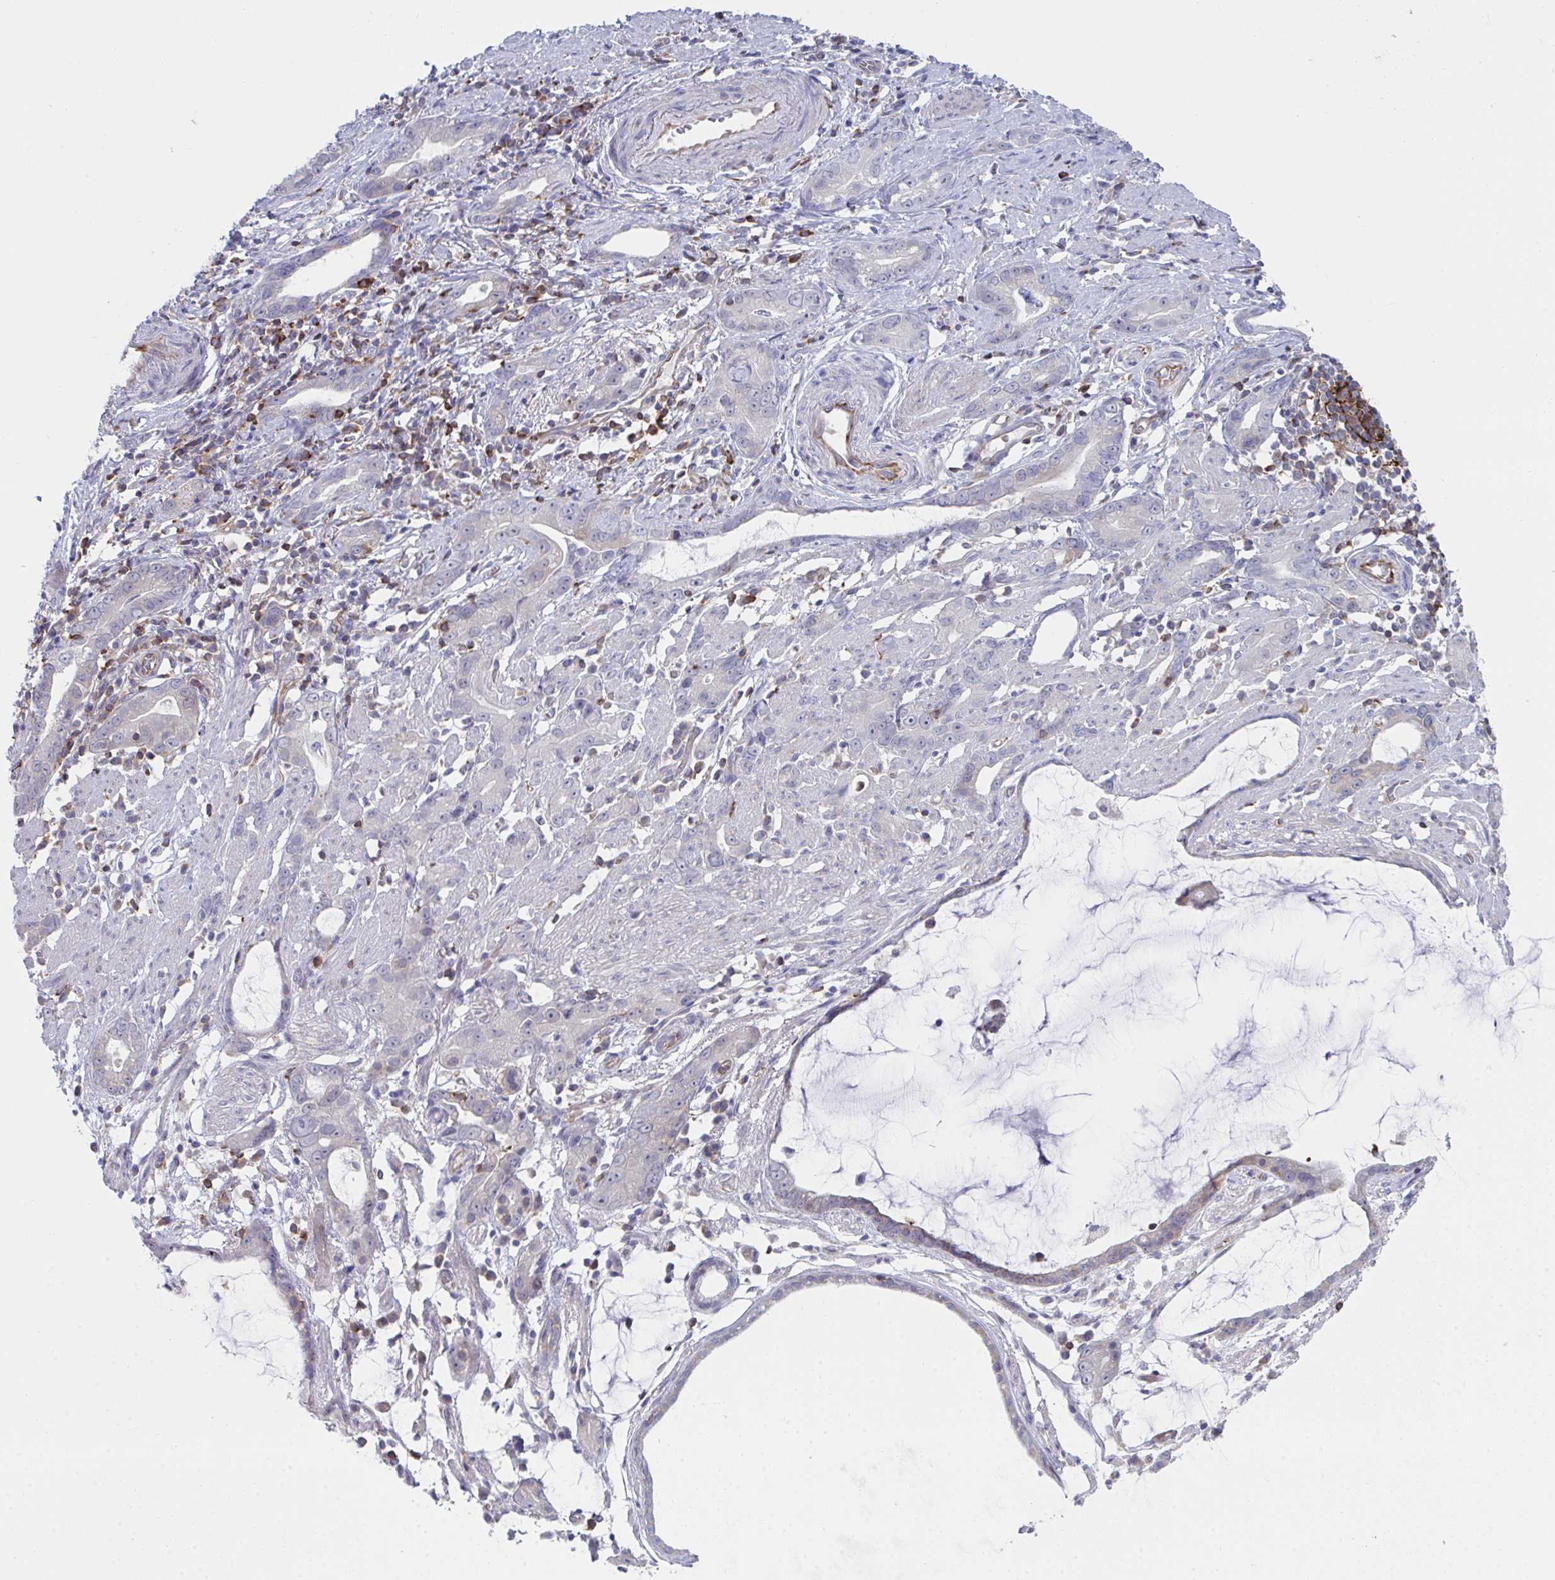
{"staining": {"intensity": "weak", "quantity": "<25%", "location": "cytoplasmic/membranous"}, "tissue": "stomach cancer", "cell_type": "Tumor cells", "image_type": "cancer", "snomed": [{"axis": "morphology", "description": "Adenocarcinoma, NOS"}, {"axis": "topography", "description": "Stomach"}], "caption": "Immunohistochemistry image of stomach cancer stained for a protein (brown), which demonstrates no expression in tumor cells.", "gene": "WNK1", "patient": {"sex": "male", "age": 55}}